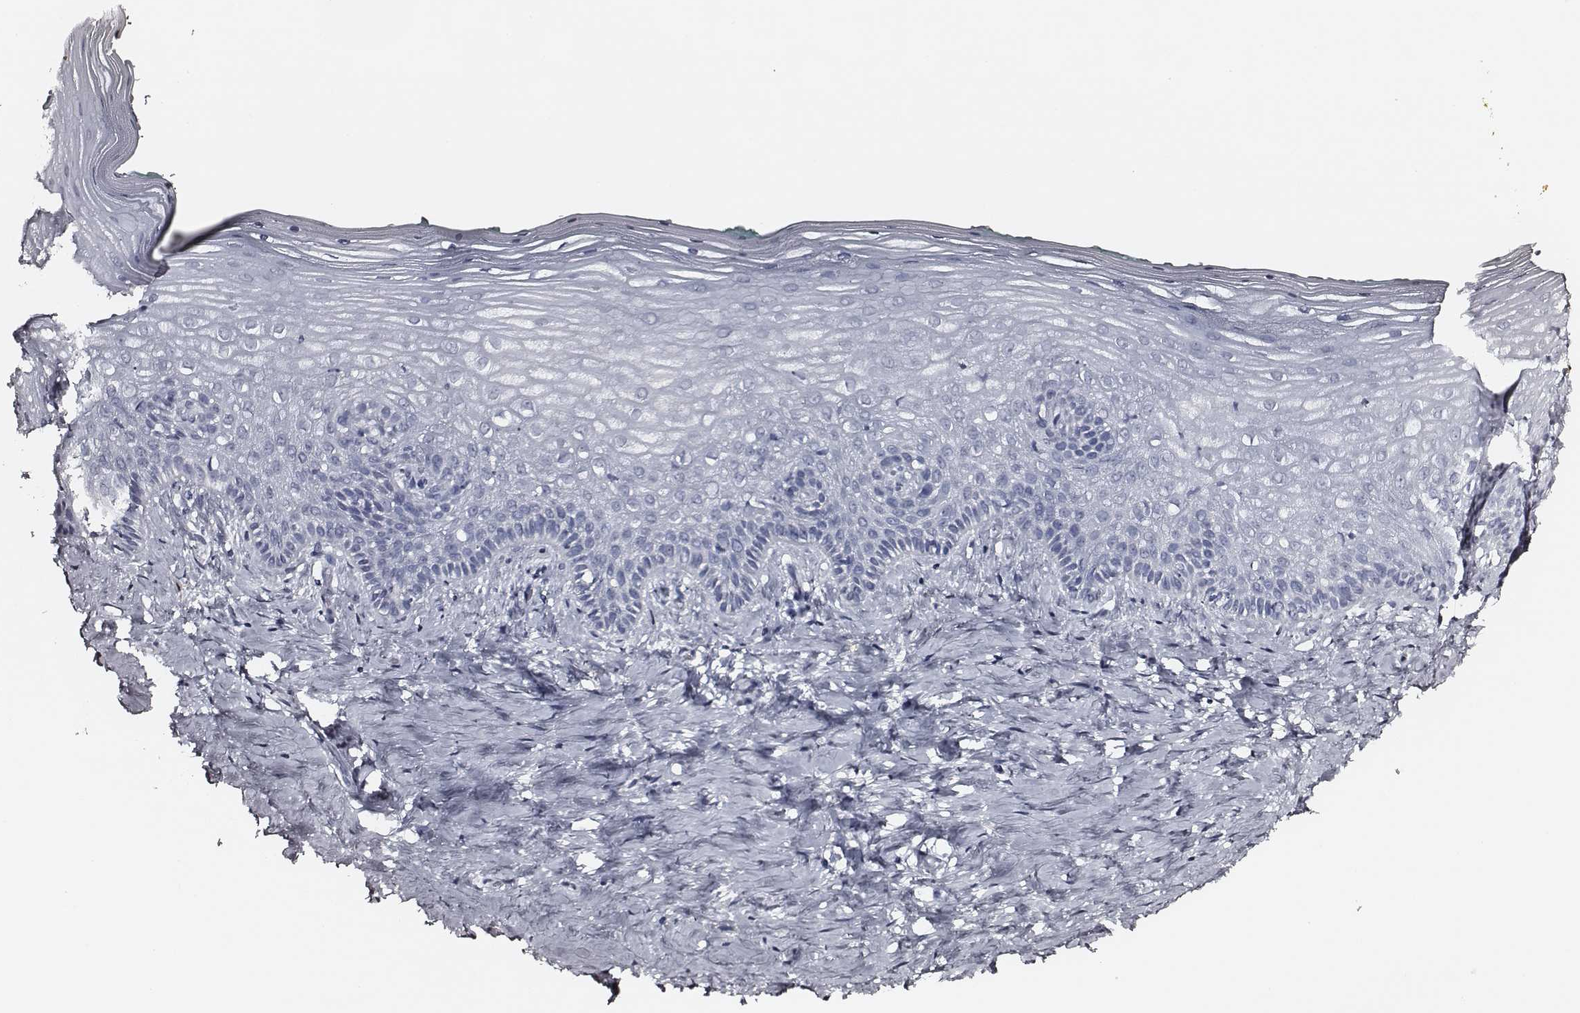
{"staining": {"intensity": "negative", "quantity": "none", "location": "none"}, "tissue": "vagina", "cell_type": "Squamous epithelial cells", "image_type": "normal", "snomed": [{"axis": "morphology", "description": "Normal tissue, NOS"}, {"axis": "topography", "description": "Vagina"}], "caption": "The photomicrograph displays no significant staining in squamous epithelial cells of vagina. (Brightfield microscopy of DAB (3,3'-diaminobenzidine) IHC at high magnification).", "gene": "DPEP1", "patient": {"sex": "female", "age": 45}}